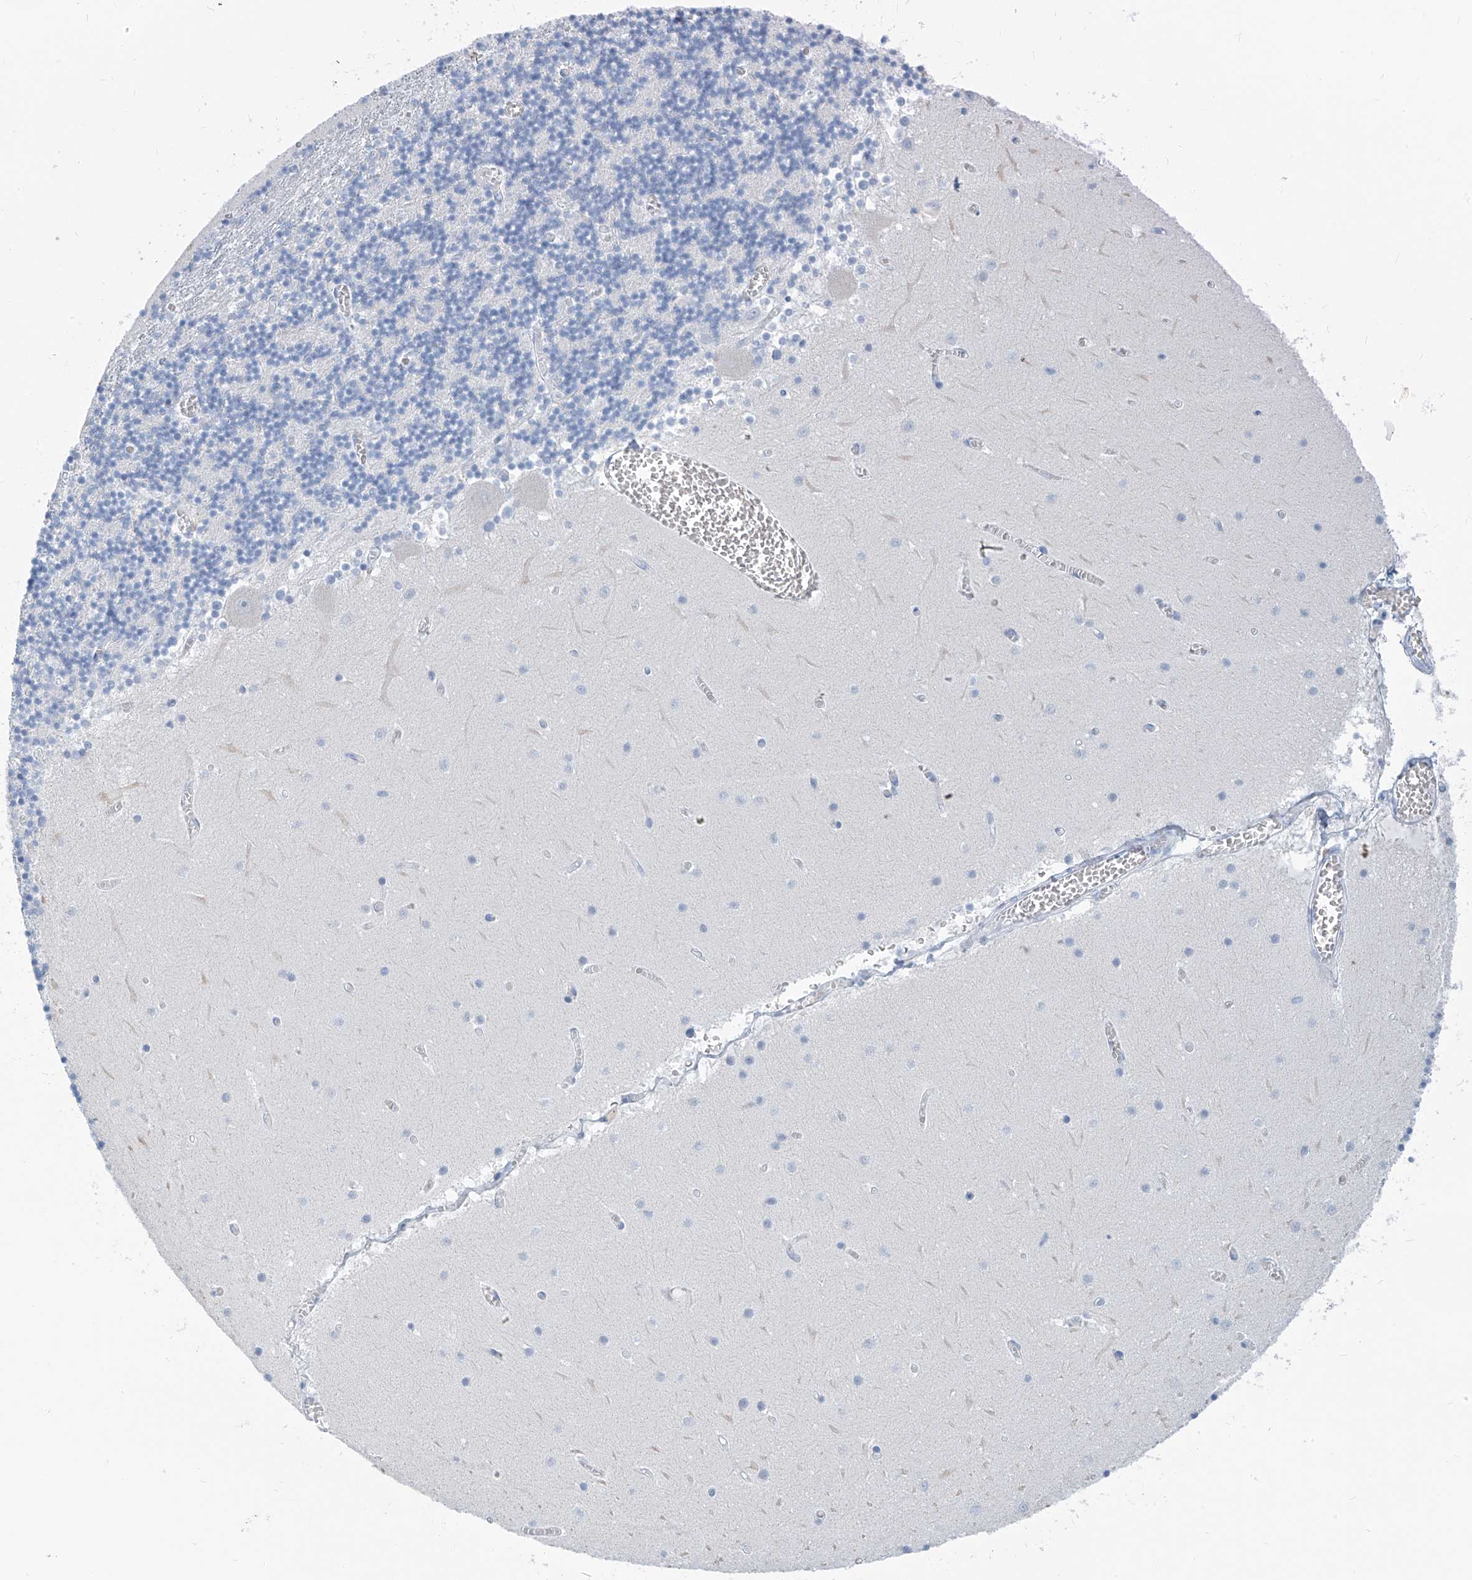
{"staining": {"intensity": "negative", "quantity": "none", "location": "none"}, "tissue": "cerebellum", "cell_type": "Cells in granular layer", "image_type": "normal", "snomed": [{"axis": "morphology", "description": "Normal tissue, NOS"}, {"axis": "topography", "description": "Cerebellum"}], "caption": "Immunohistochemistry histopathology image of unremarkable cerebellum: human cerebellum stained with DAB (3,3'-diaminobenzidine) shows no significant protein expression in cells in granular layer.", "gene": "SGO2", "patient": {"sex": "female", "age": 28}}